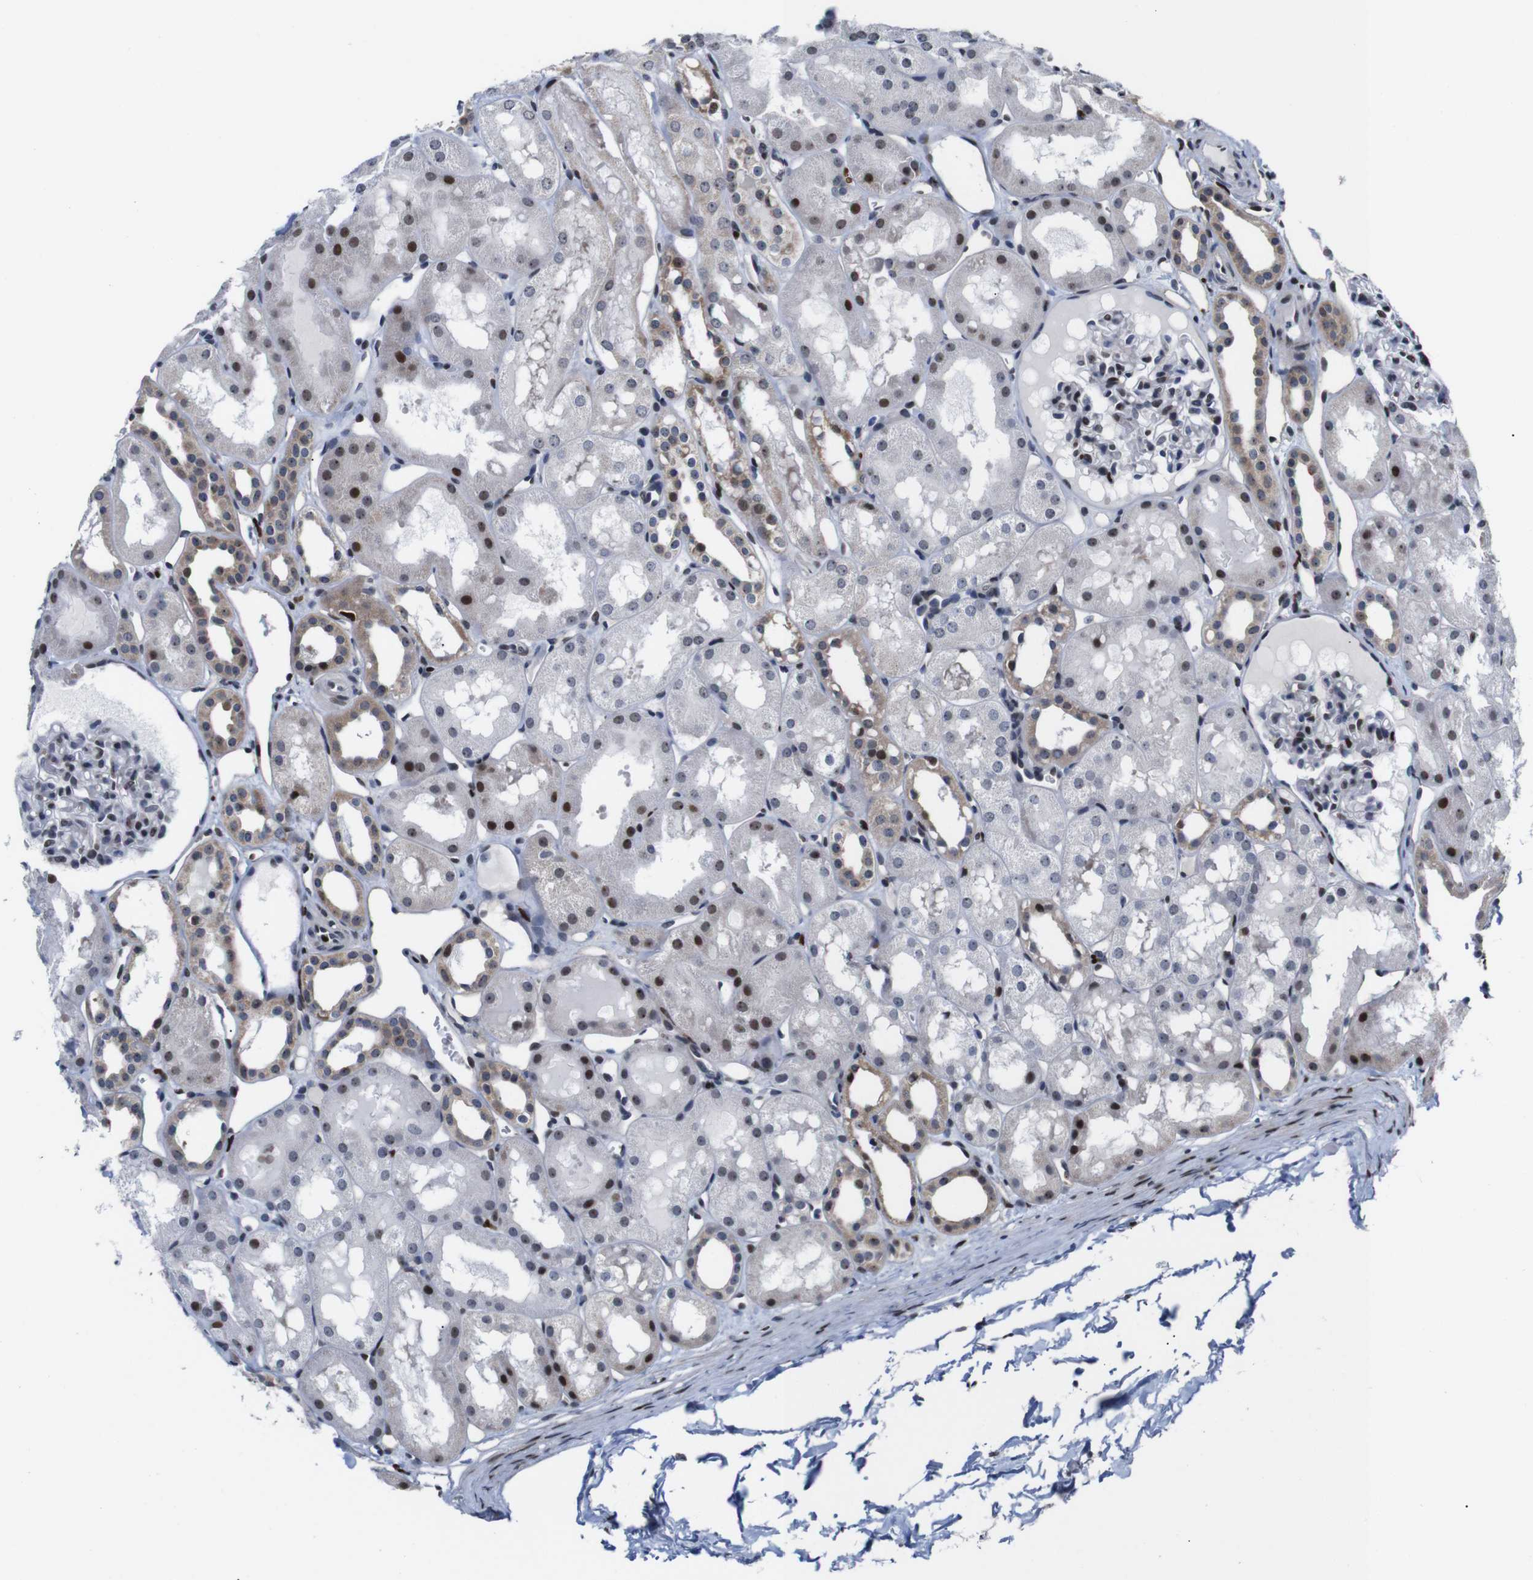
{"staining": {"intensity": "moderate", "quantity": "<25%", "location": "nuclear"}, "tissue": "kidney", "cell_type": "Cells in glomeruli", "image_type": "normal", "snomed": [{"axis": "morphology", "description": "Normal tissue, NOS"}, {"axis": "topography", "description": "Kidney"}, {"axis": "topography", "description": "Urinary bladder"}], "caption": "A brown stain labels moderate nuclear staining of a protein in cells in glomeruli of benign kidney.", "gene": "GATA6", "patient": {"sex": "male", "age": 16}}